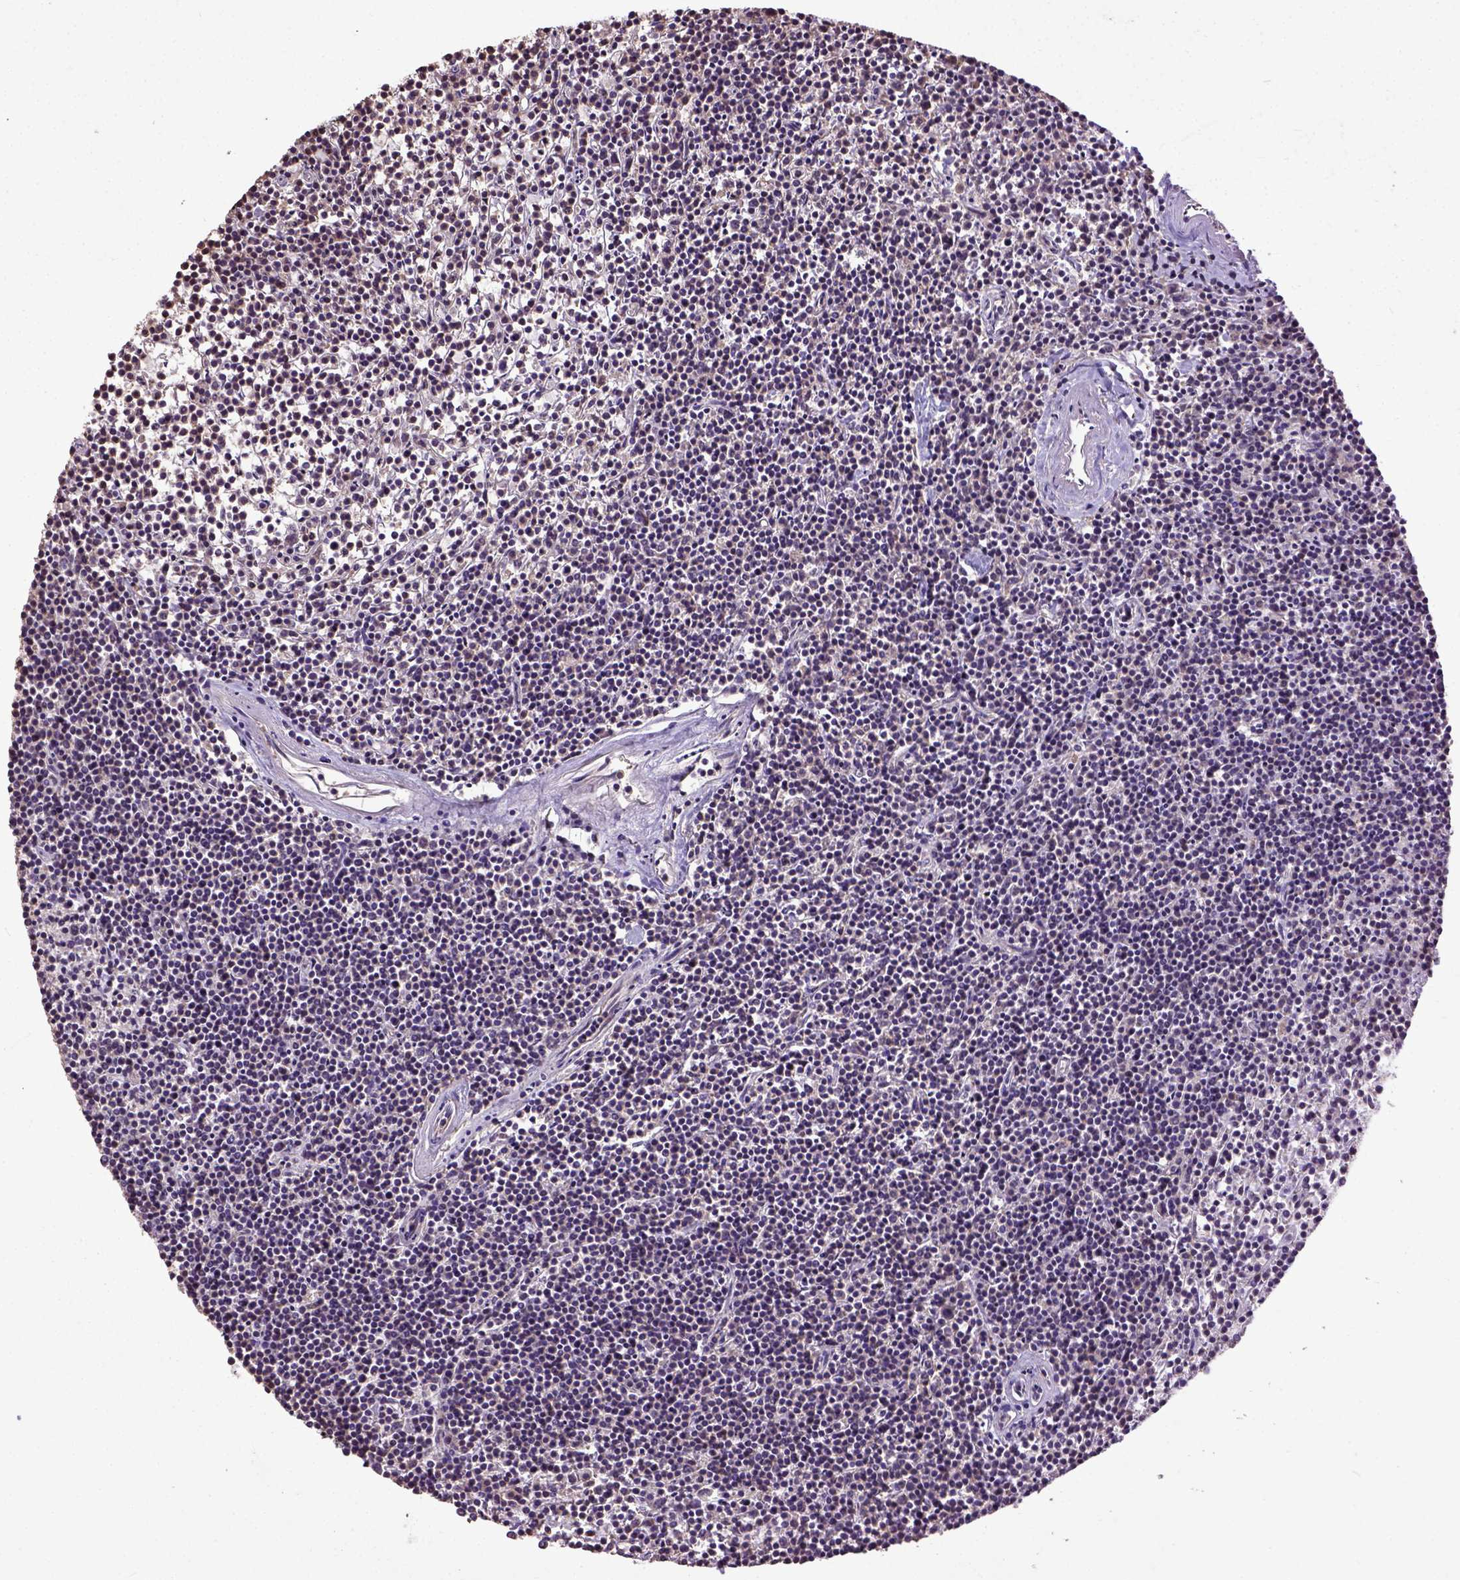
{"staining": {"intensity": "negative", "quantity": "none", "location": "none"}, "tissue": "lymphoma", "cell_type": "Tumor cells", "image_type": "cancer", "snomed": [{"axis": "morphology", "description": "Malignant lymphoma, non-Hodgkin's type, Low grade"}, {"axis": "topography", "description": "Spleen"}], "caption": "The micrograph reveals no significant expression in tumor cells of malignant lymphoma, non-Hodgkin's type (low-grade).", "gene": "UBA3", "patient": {"sex": "female", "age": 19}}